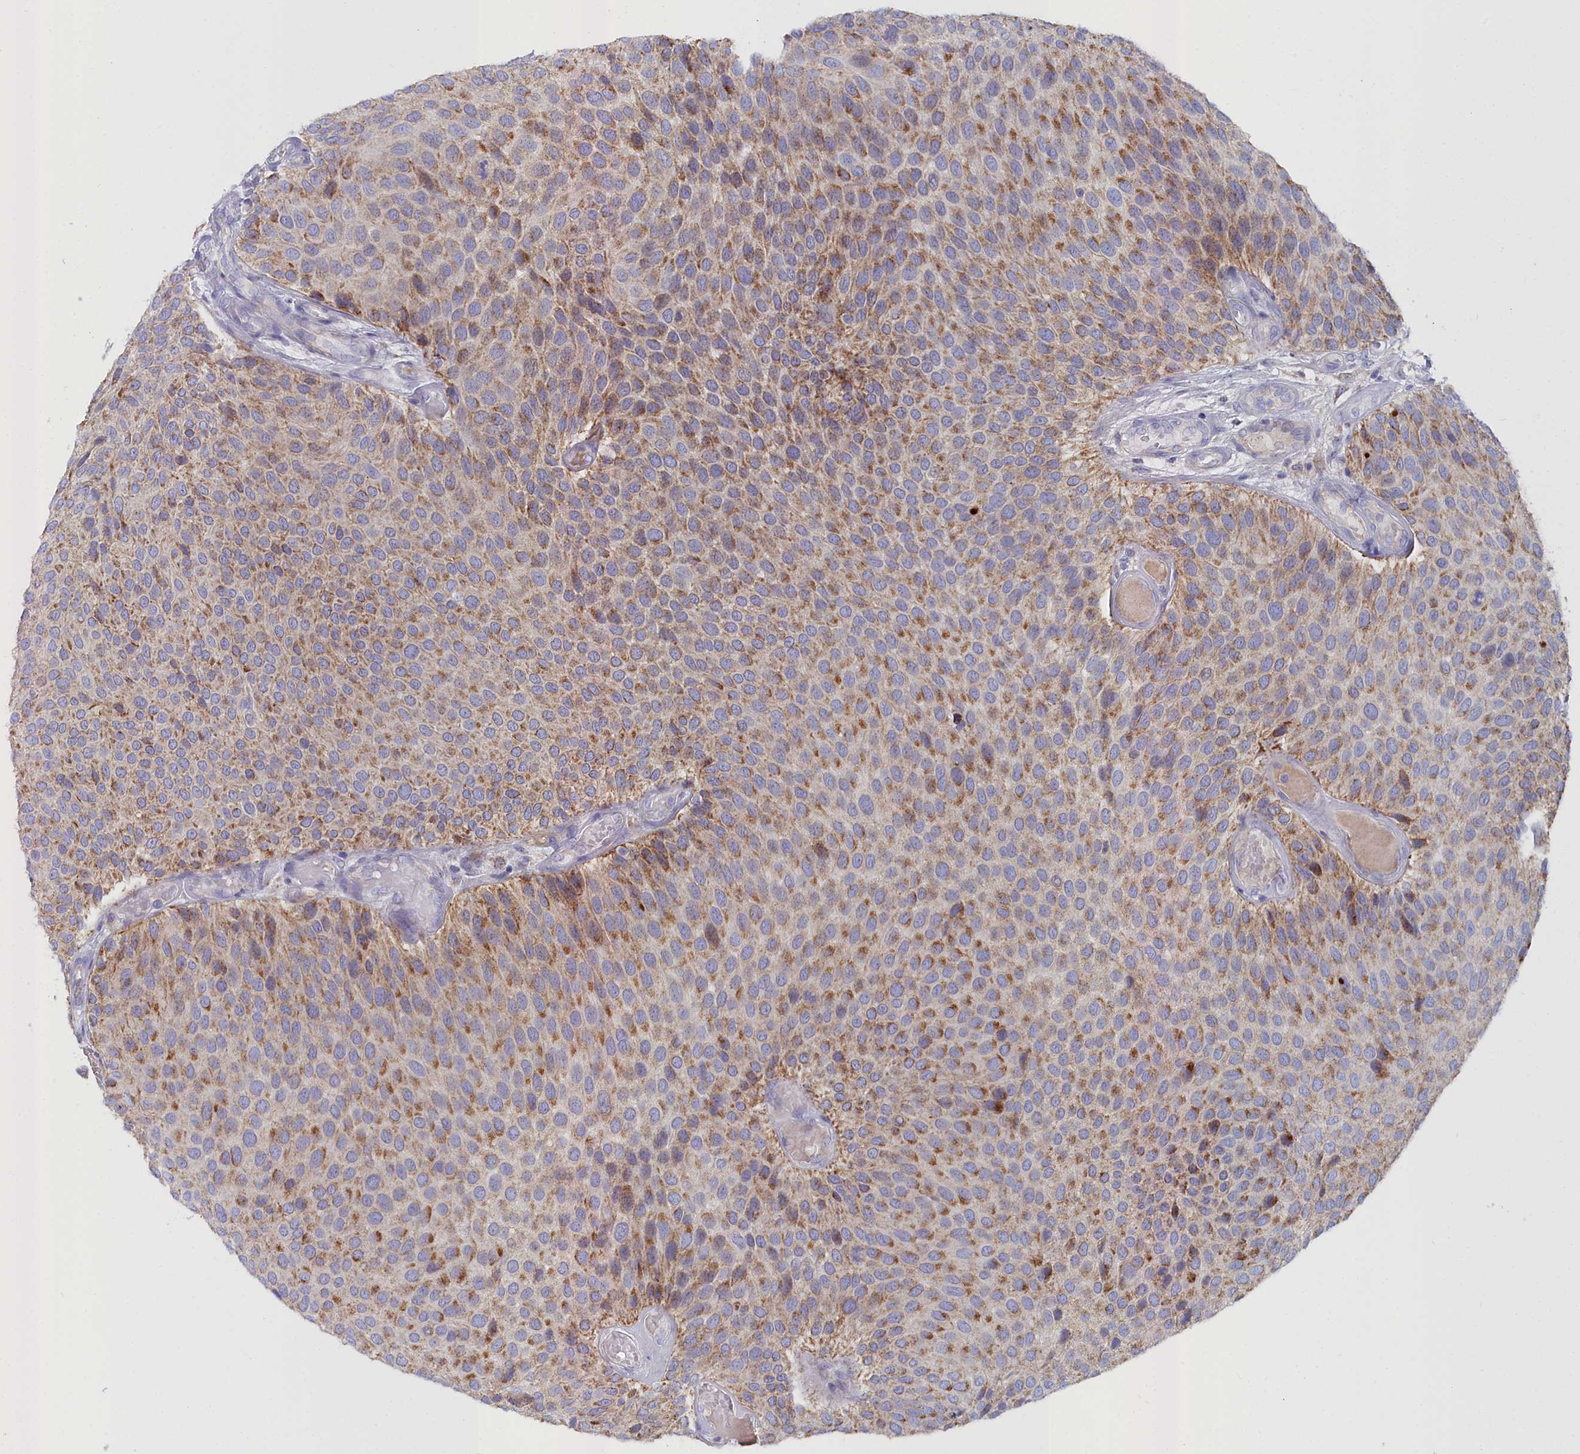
{"staining": {"intensity": "moderate", "quantity": ">75%", "location": "cytoplasmic/membranous"}, "tissue": "urothelial cancer", "cell_type": "Tumor cells", "image_type": "cancer", "snomed": [{"axis": "morphology", "description": "Urothelial carcinoma, Low grade"}, {"axis": "topography", "description": "Urinary bladder"}], "caption": "Human low-grade urothelial carcinoma stained with a brown dye exhibits moderate cytoplasmic/membranous positive staining in about >75% of tumor cells.", "gene": "SLC49A3", "patient": {"sex": "male", "age": 89}}